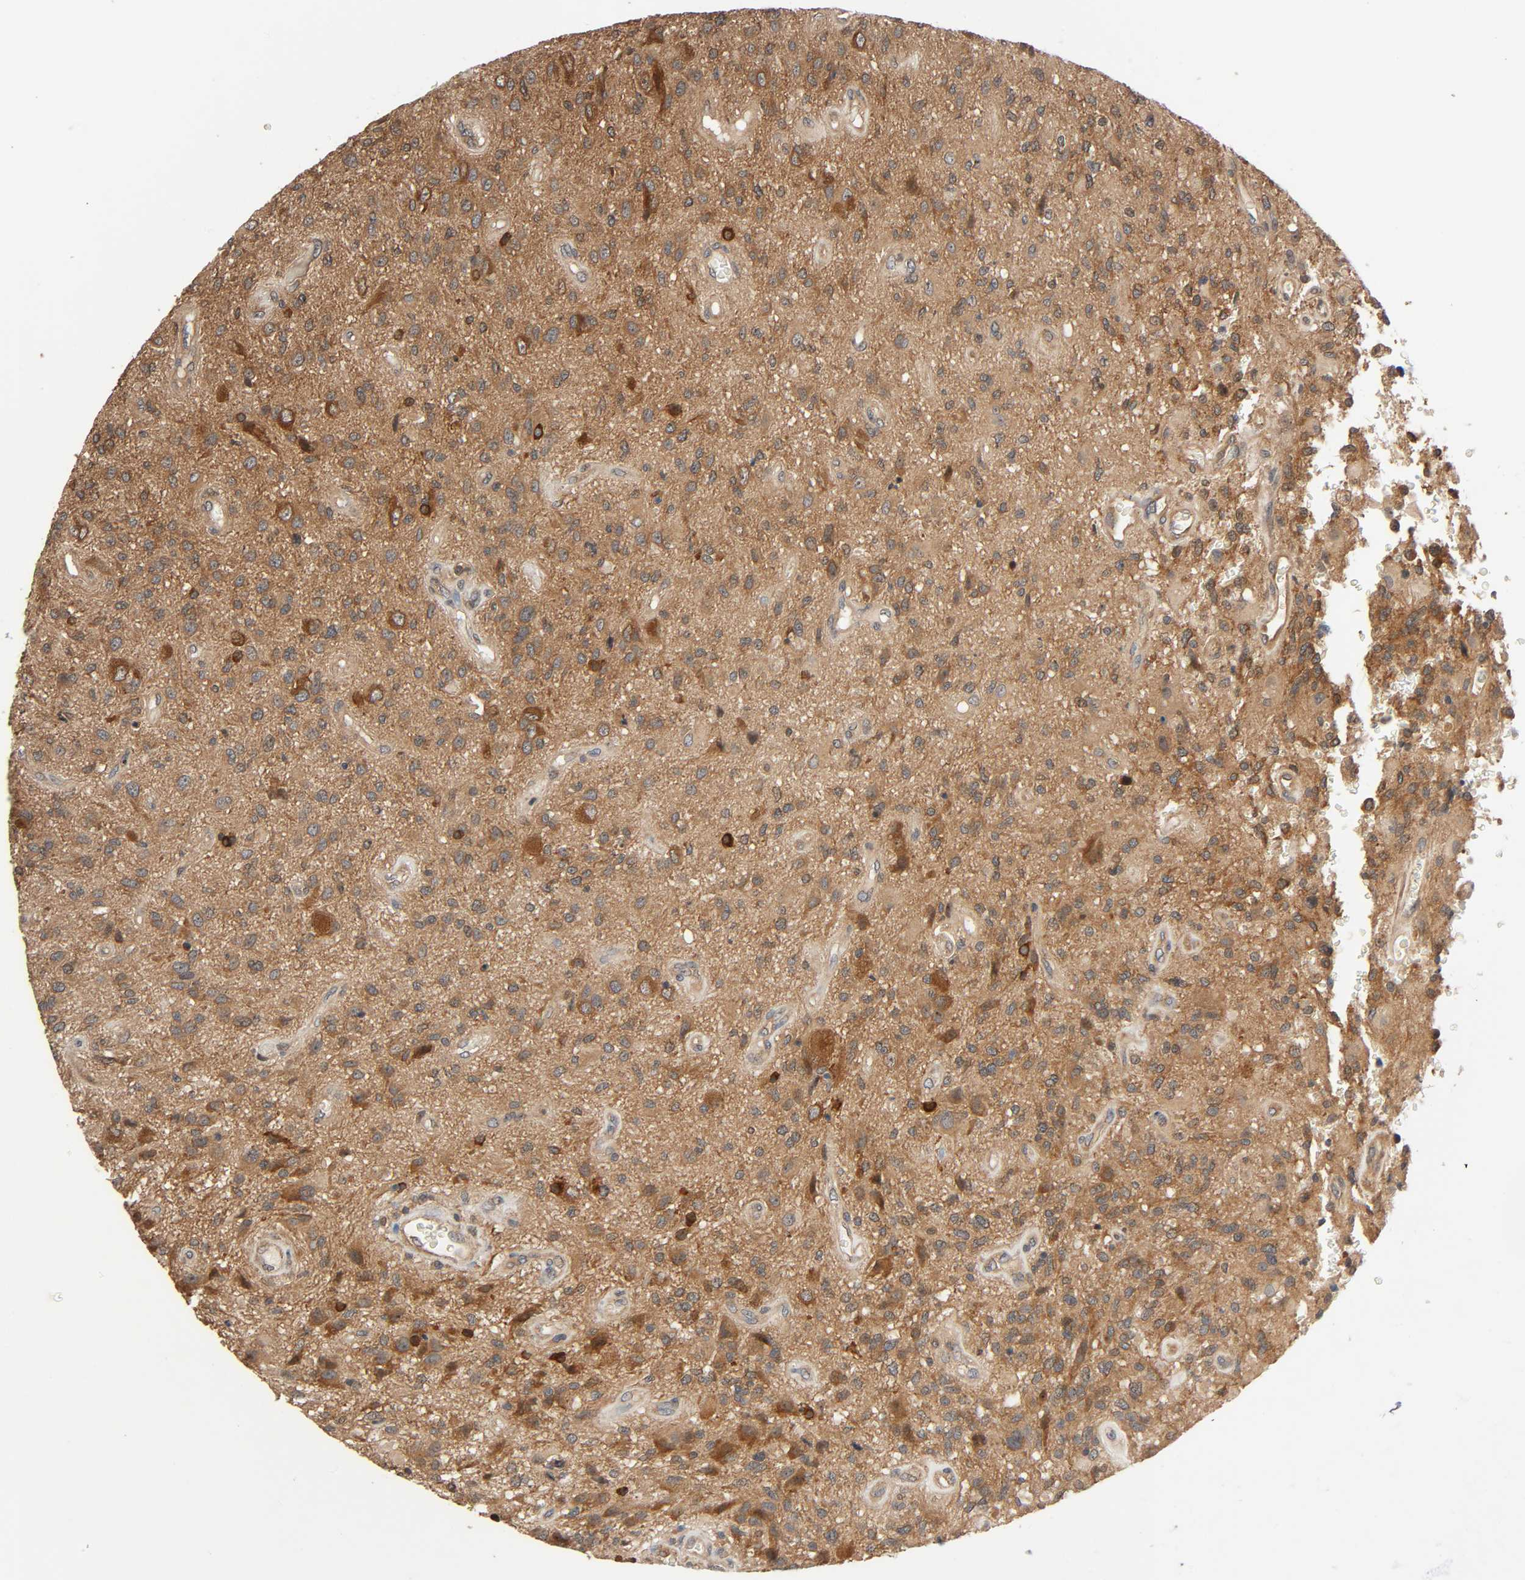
{"staining": {"intensity": "moderate", "quantity": ">75%", "location": "cytoplasmic/membranous"}, "tissue": "glioma", "cell_type": "Tumor cells", "image_type": "cancer", "snomed": [{"axis": "morphology", "description": "Normal tissue, NOS"}, {"axis": "morphology", "description": "Glioma, malignant, High grade"}, {"axis": "topography", "description": "Cerebral cortex"}], "caption": "Protein expression analysis of glioma displays moderate cytoplasmic/membranous staining in approximately >75% of tumor cells. (Stains: DAB (3,3'-diaminobenzidine) in brown, nuclei in blue, Microscopy: brightfield microscopy at high magnification).", "gene": "PPP2R1B", "patient": {"sex": "male", "age": 75}}